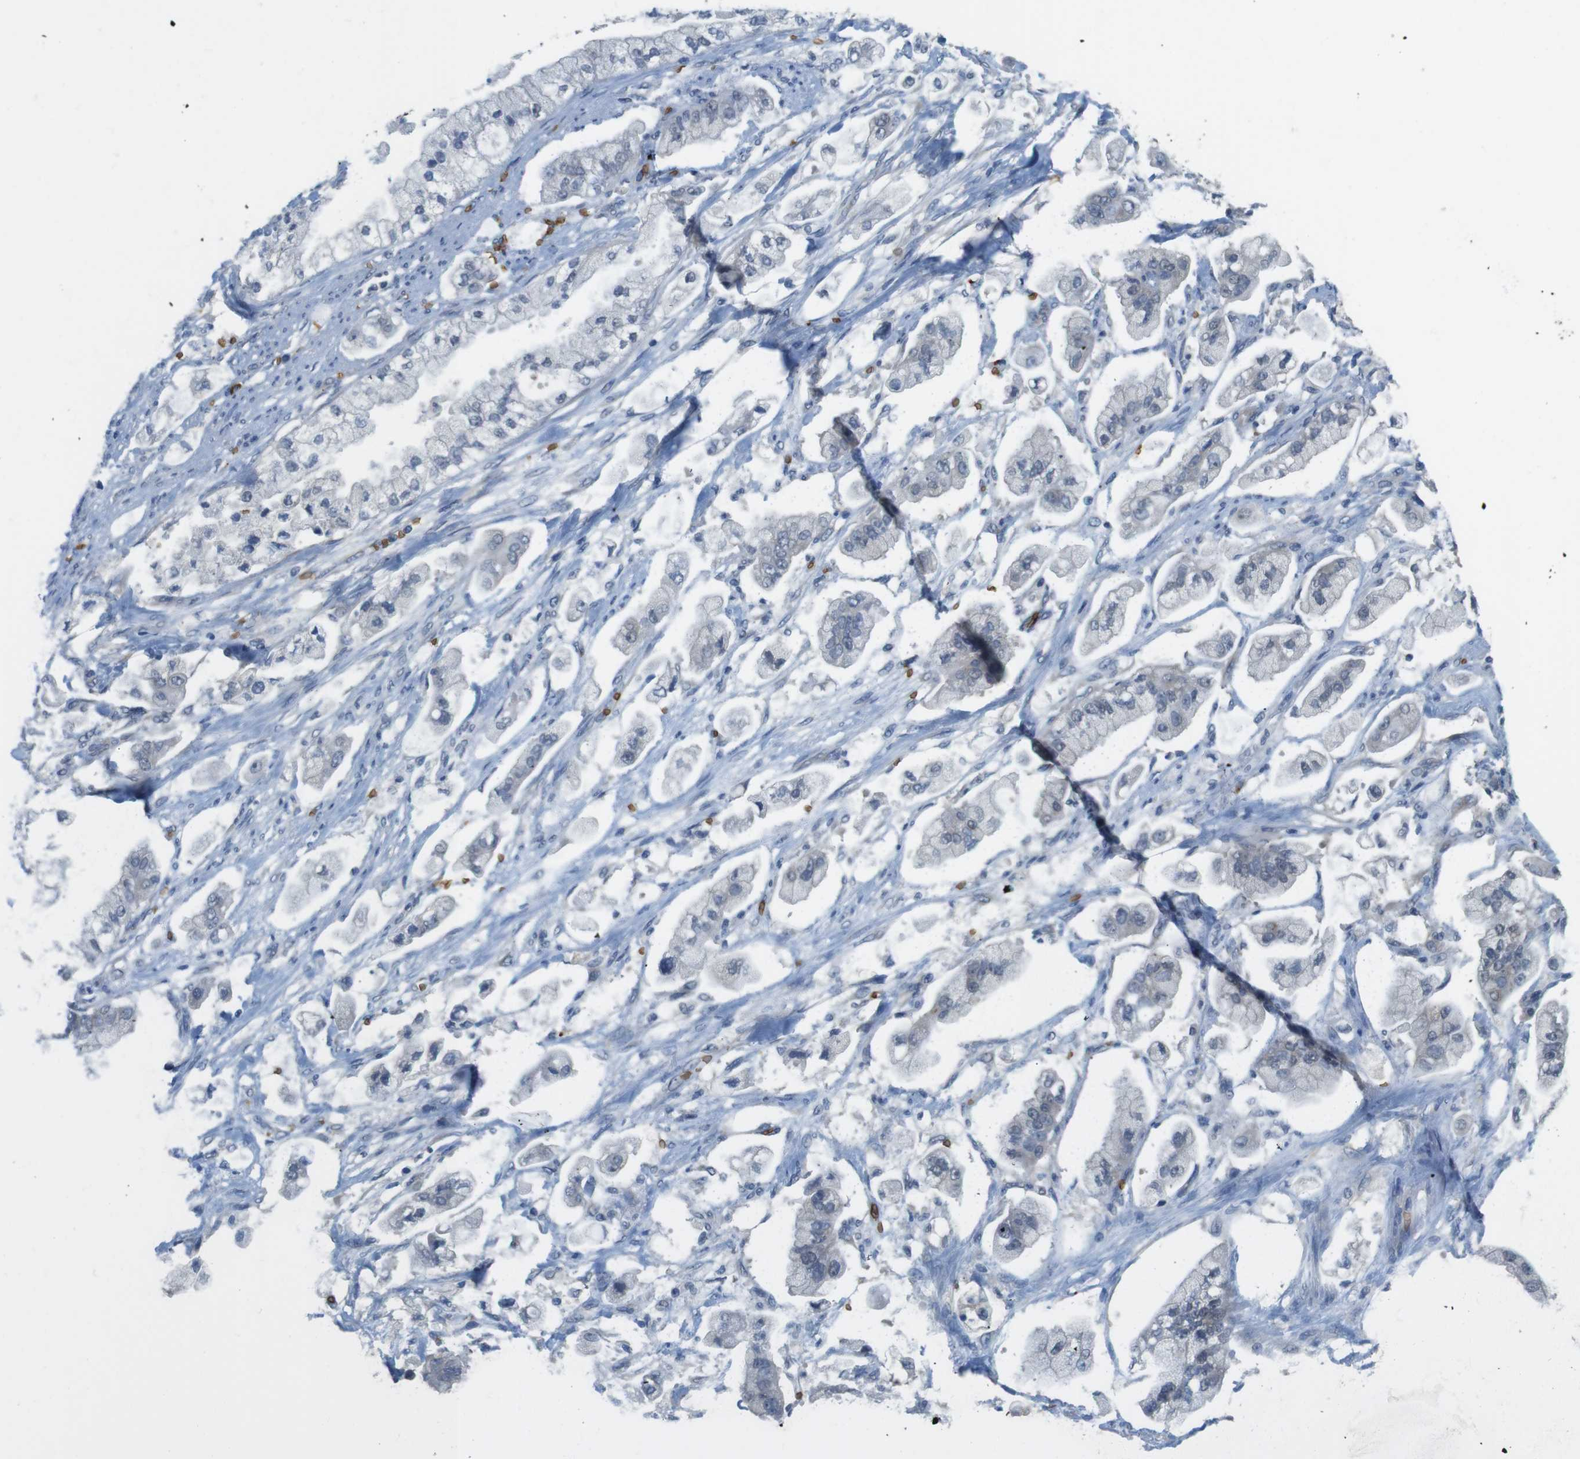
{"staining": {"intensity": "negative", "quantity": "none", "location": "none"}, "tissue": "stomach cancer", "cell_type": "Tumor cells", "image_type": "cancer", "snomed": [{"axis": "morphology", "description": "Adenocarcinoma, NOS"}, {"axis": "topography", "description": "Stomach"}], "caption": "Micrograph shows no significant protein staining in tumor cells of stomach cancer (adenocarcinoma).", "gene": "GYPA", "patient": {"sex": "male", "age": 62}}